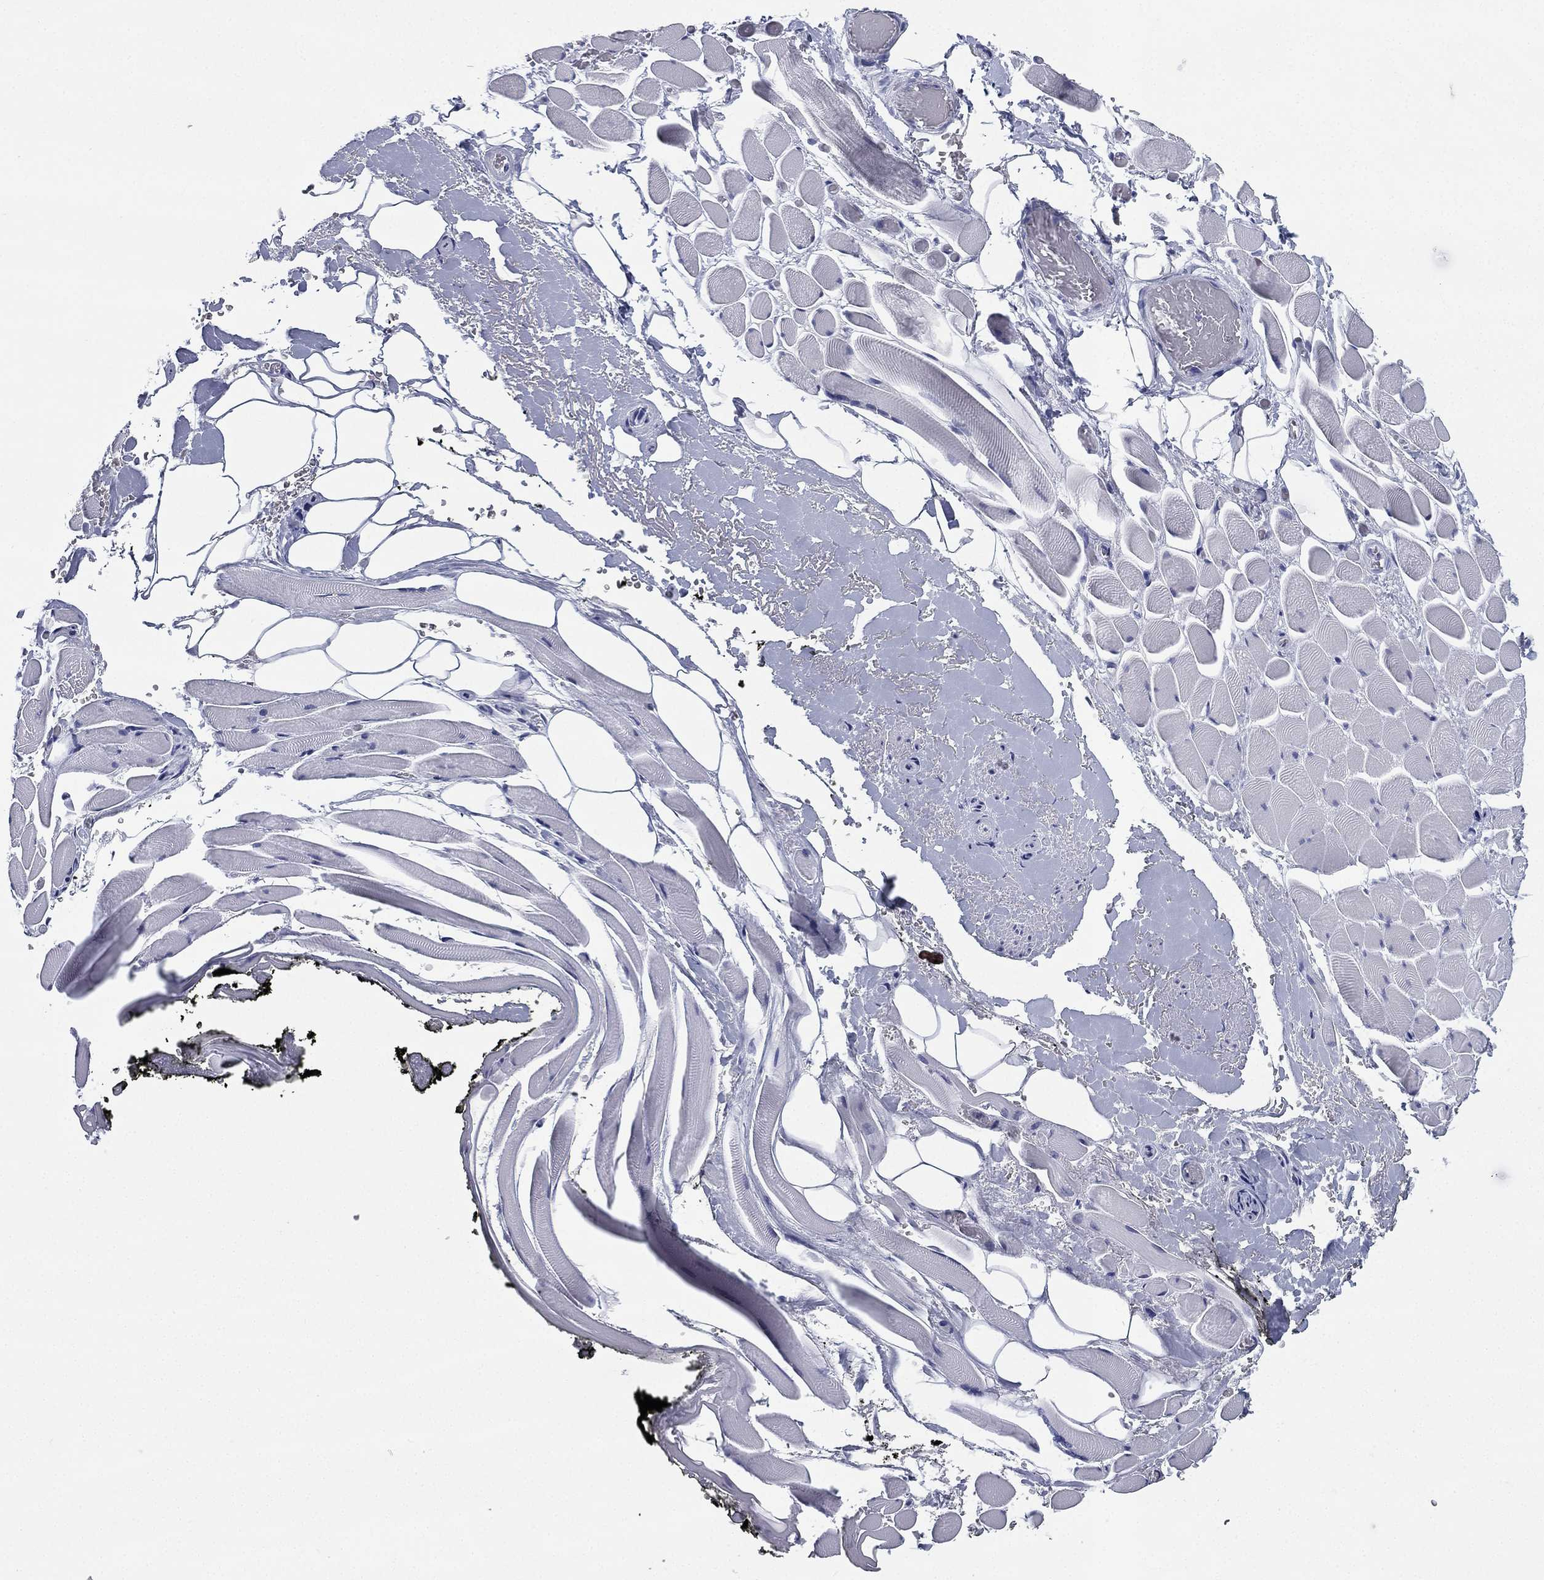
{"staining": {"intensity": "negative", "quantity": "none", "location": "none"}, "tissue": "adipose tissue", "cell_type": "Adipocytes", "image_type": "normal", "snomed": [{"axis": "morphology", "description": "Normal tissue, NOS"}, {"axis": "topography", "description": "Anal"}, {"axis": "topography", "description": "Peripheral nerve tissue"}], "caption": "Adipocytes are negative for protein expression in benign human adipose tissue.", "gene": "FCER2", "patient": {"sex": "male", "age": 53}}